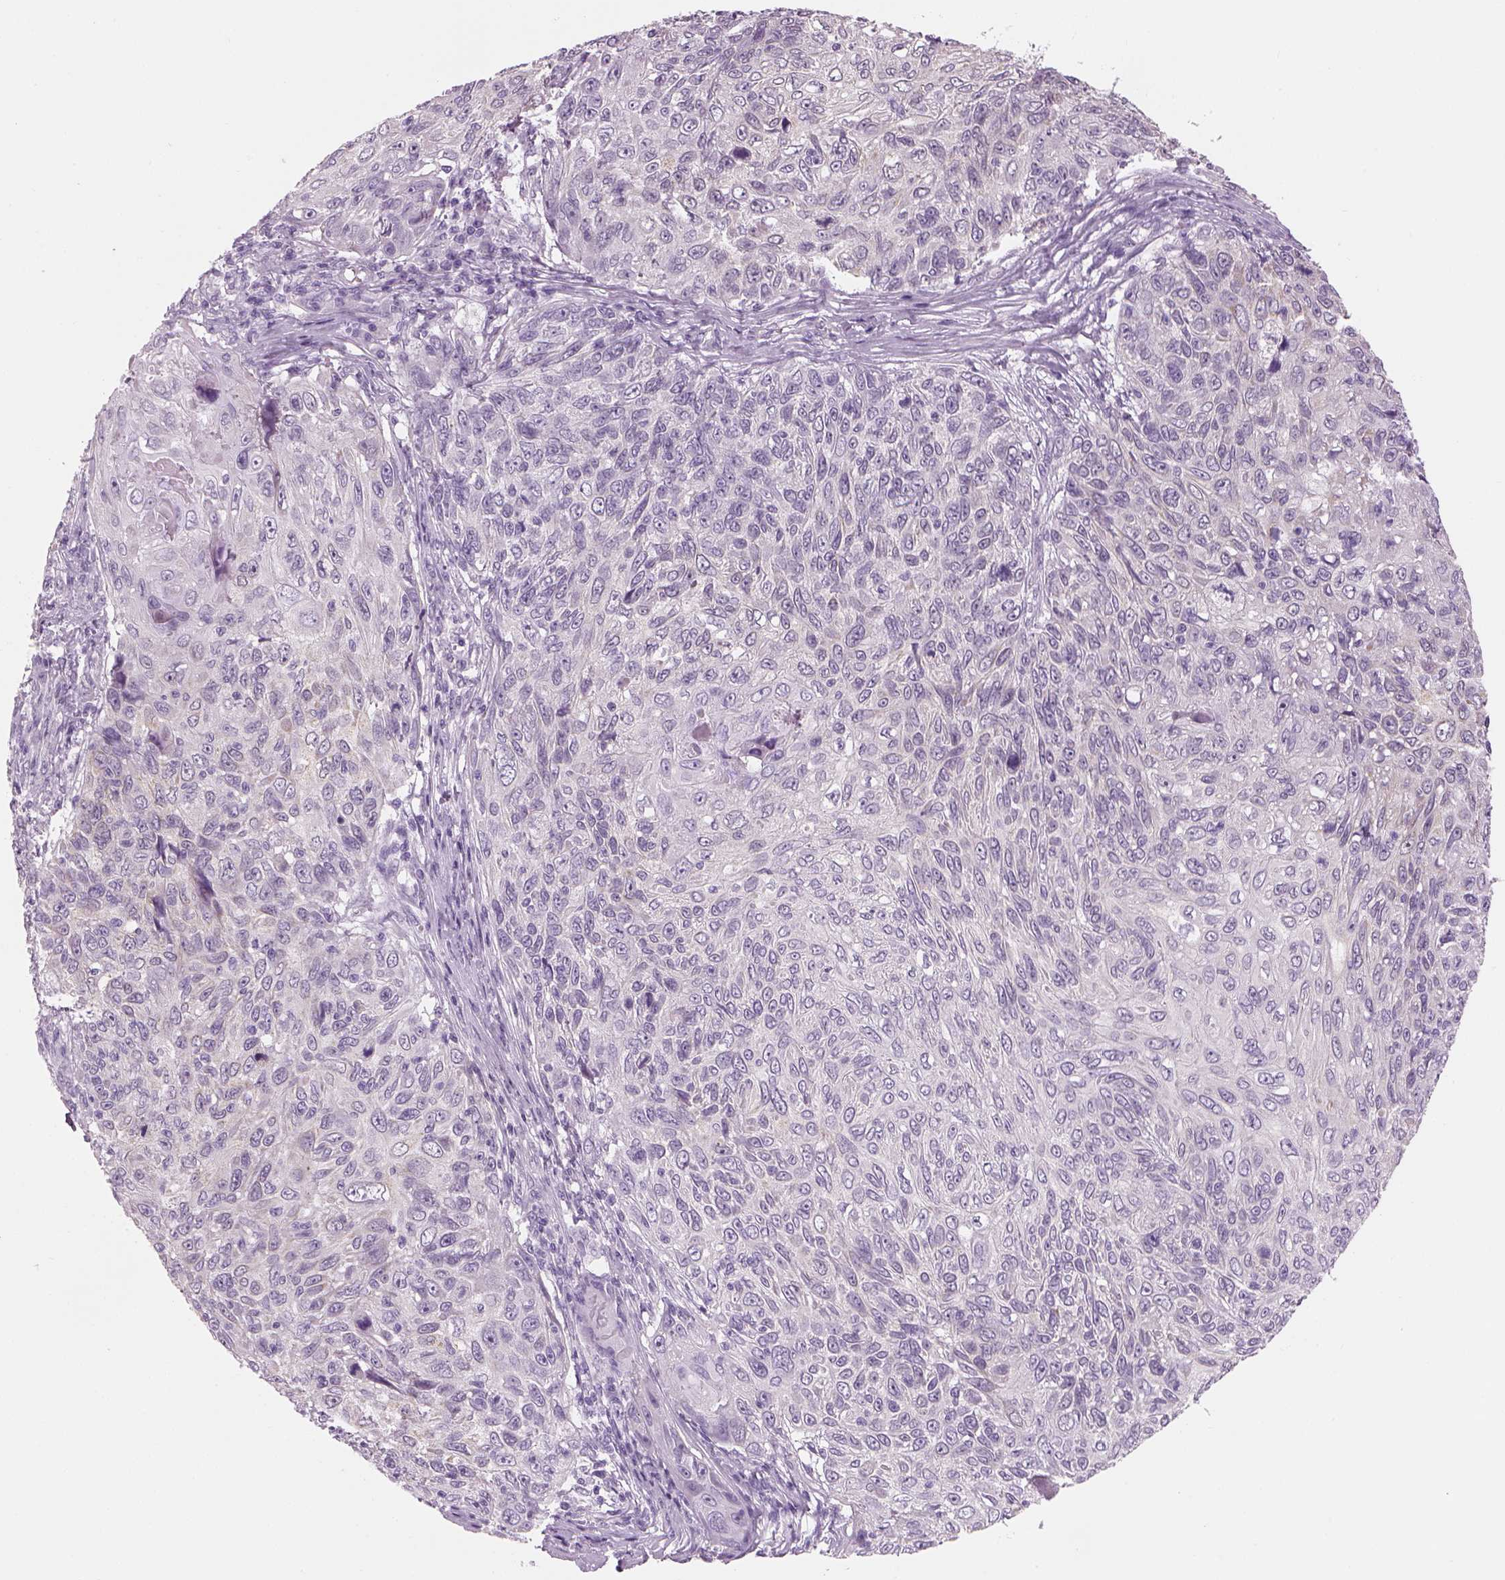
{"staining": {"intensity": "negative", "quantity": "none", "location": "none"}, "tissue": "skin cancer", "cell_type": "Tumor cells", "image_type": "cancer", "snomed": [{"axis": "morphology", "description": "Squamous cell carcinoma, NOS"}, {"axis": "topography", "description": "Skin"}], "caption": "Immunohistochemistry (IHC) micrograph of neoplastic tissue: human skin squamous cell carcinoma stained with DAB displays no significant protein expression in tumor cells.", "gene": "KCNMB4", "patient": {"sex": "male", "age": 92}}